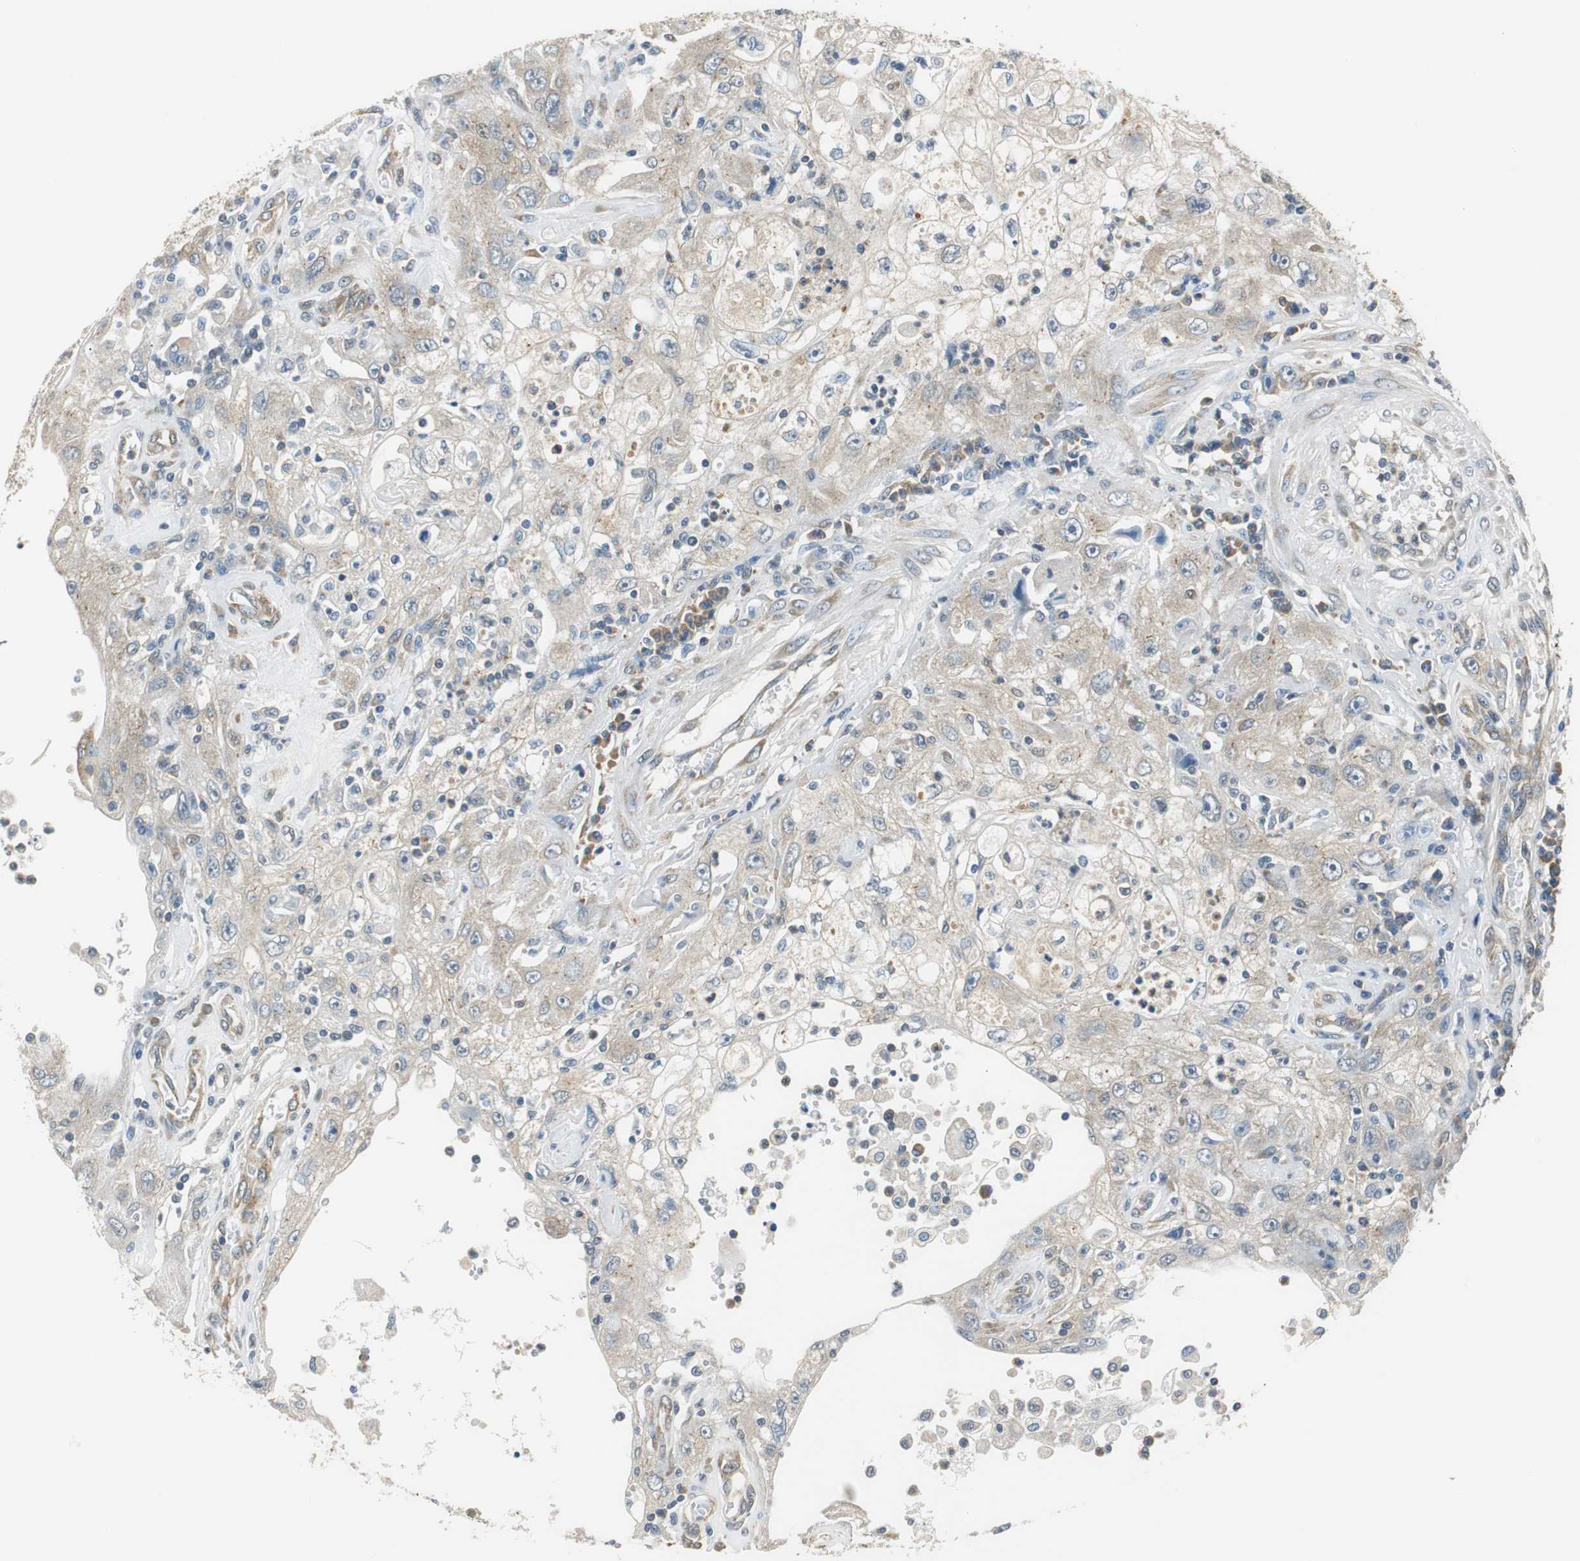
{"staining": {"intensity": "moderate", "quantity": ">75%", "location": "cytoplasmic/membranous"}, "tissue": "skin cancer", "cell_type": "Tumor cells", "image_type": "cancer", "snomed": [{"axis": "morphology", "description": "Squamous cell carcinoma, NOS"}, {"axis": "topography", "description": "Skin"}], "caption": "The image exhibits a brown stain indicating the presence of a protein in the cytoplasmic/membranous of tumor cells in skin squamous cell carcinoma.", "gene": "CNOT3", "patient": {"sex": "male", "age": 75}}